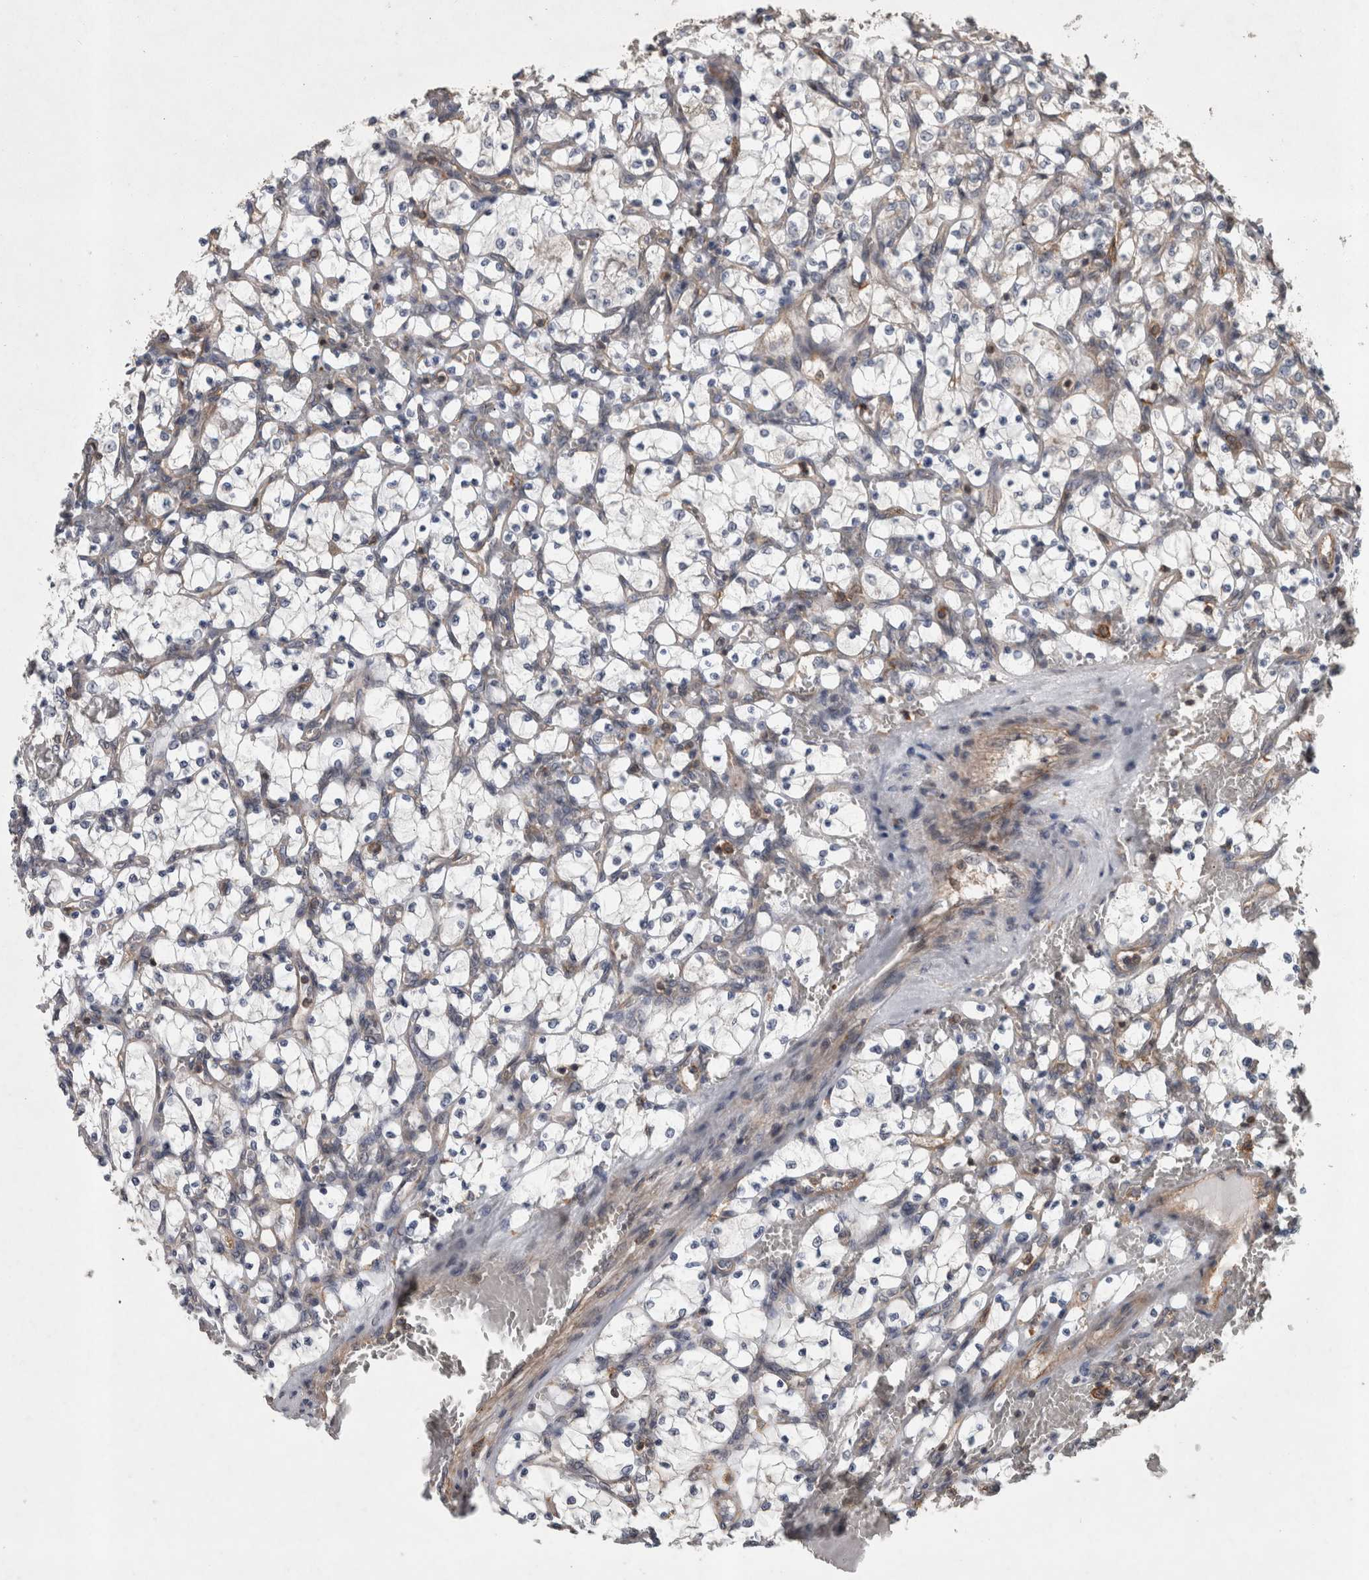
{"staining": {"intensity": "negative", "quantity": "none", "location": "none"}, "tissue": "renal cancer", "cell_type": "Tumor cells", "image_type": "cancer", "snomed": [{"axis": "morphology", "description": "Adenocarcinoma, NOS"}, {"axis": "topography", "description": "Kidney"}], "caption": "An IHC micrograph of adenocarcinoma (renal) is shown. There is no staining in tumor cells of adenocarcinoma (renal).", "gene": "SPATA48", "patient": {"sex": "female", "age": 69}}